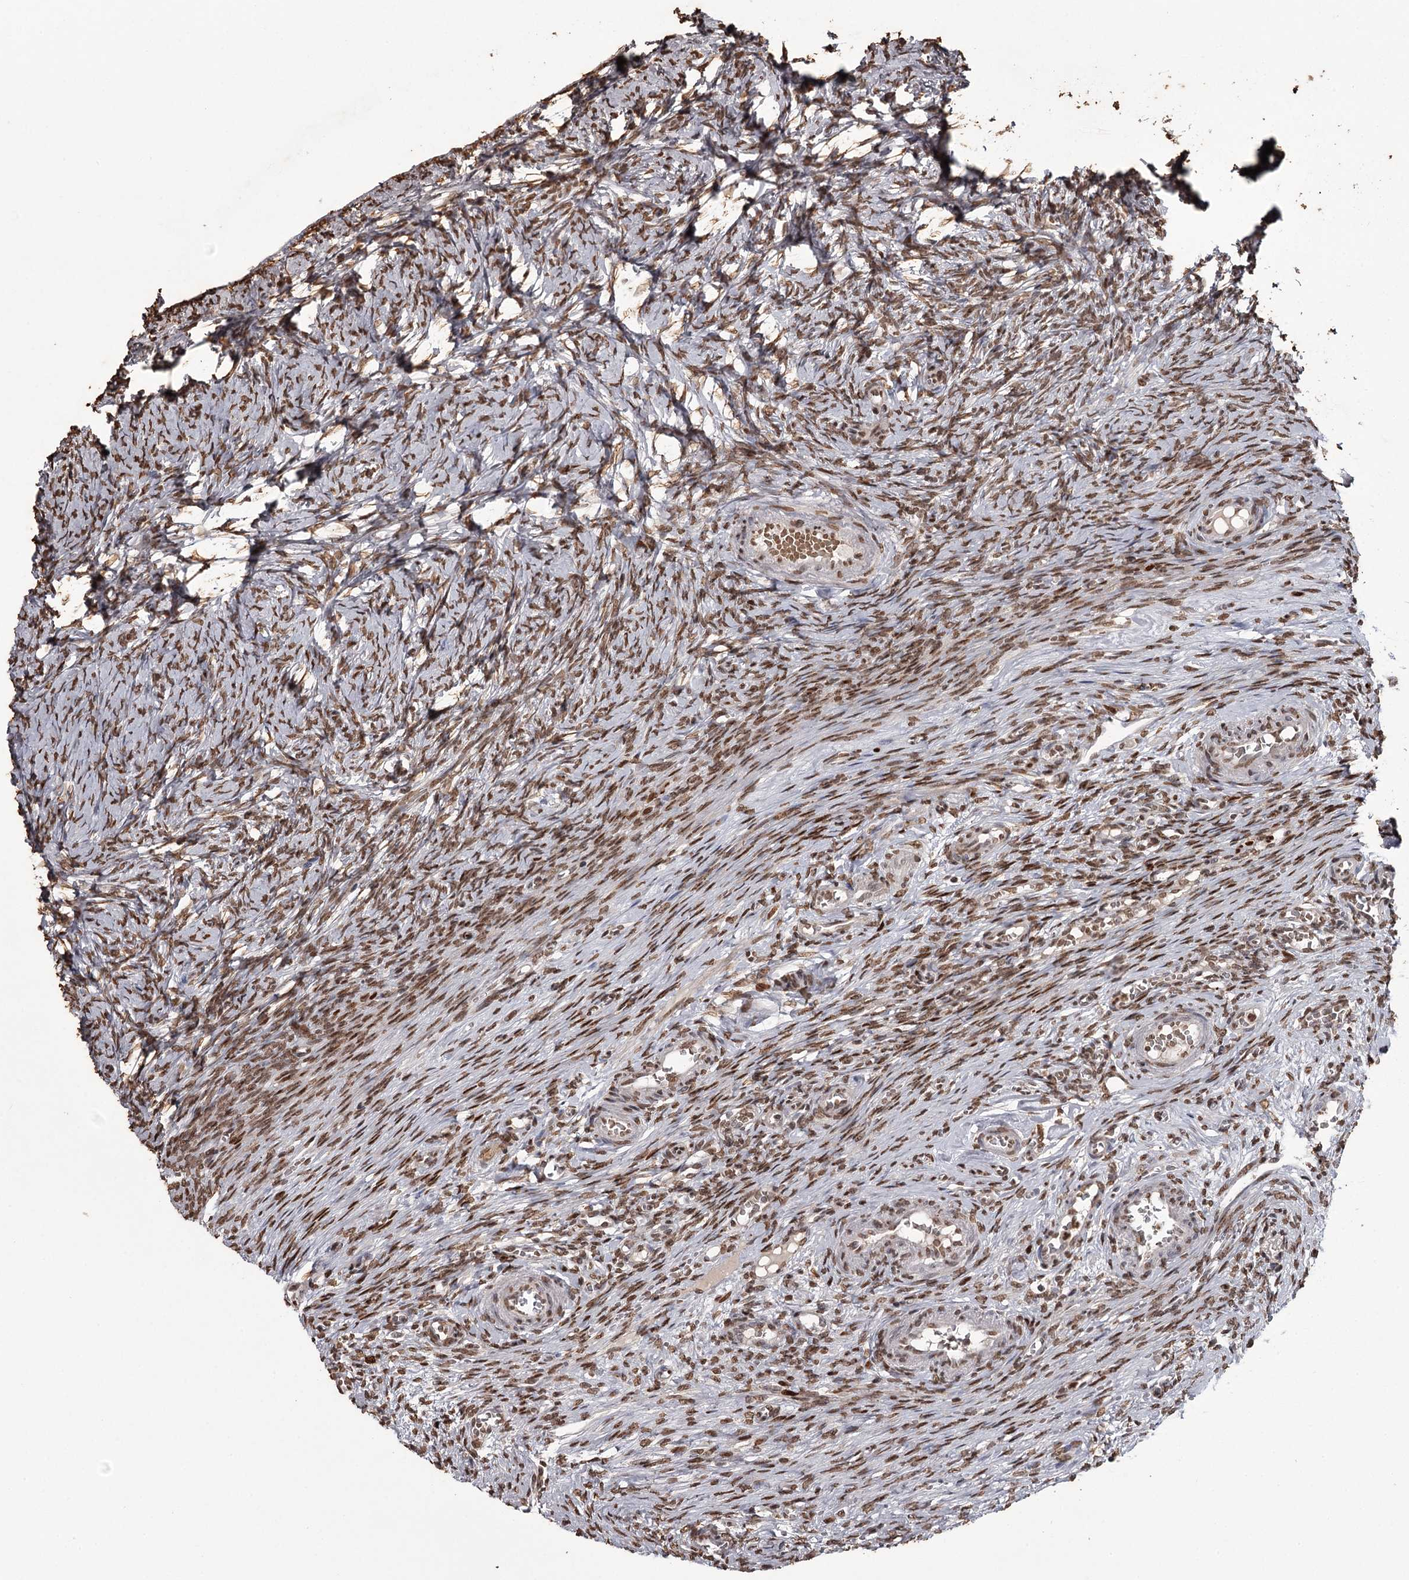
{"staining": {"intensity": "moderate", "quantity": ">75%", "location": "nuclear"}, "tissue": "ovary", "cell_type": "Ovarian stroma cells", "image_type": "normal", "snomed": [{"axis": "morphology", "description": "Adenocarcinoma, NOS"}, {"axis": "topography", "description": "Endometrium"}], "caption": "Ovarian stroma cells display medium levels of moderate nuclear staining in about >75% of cells in benign human ovary.", "gene": "THYN1", "patient": {"sex": "female", "age": 32}}